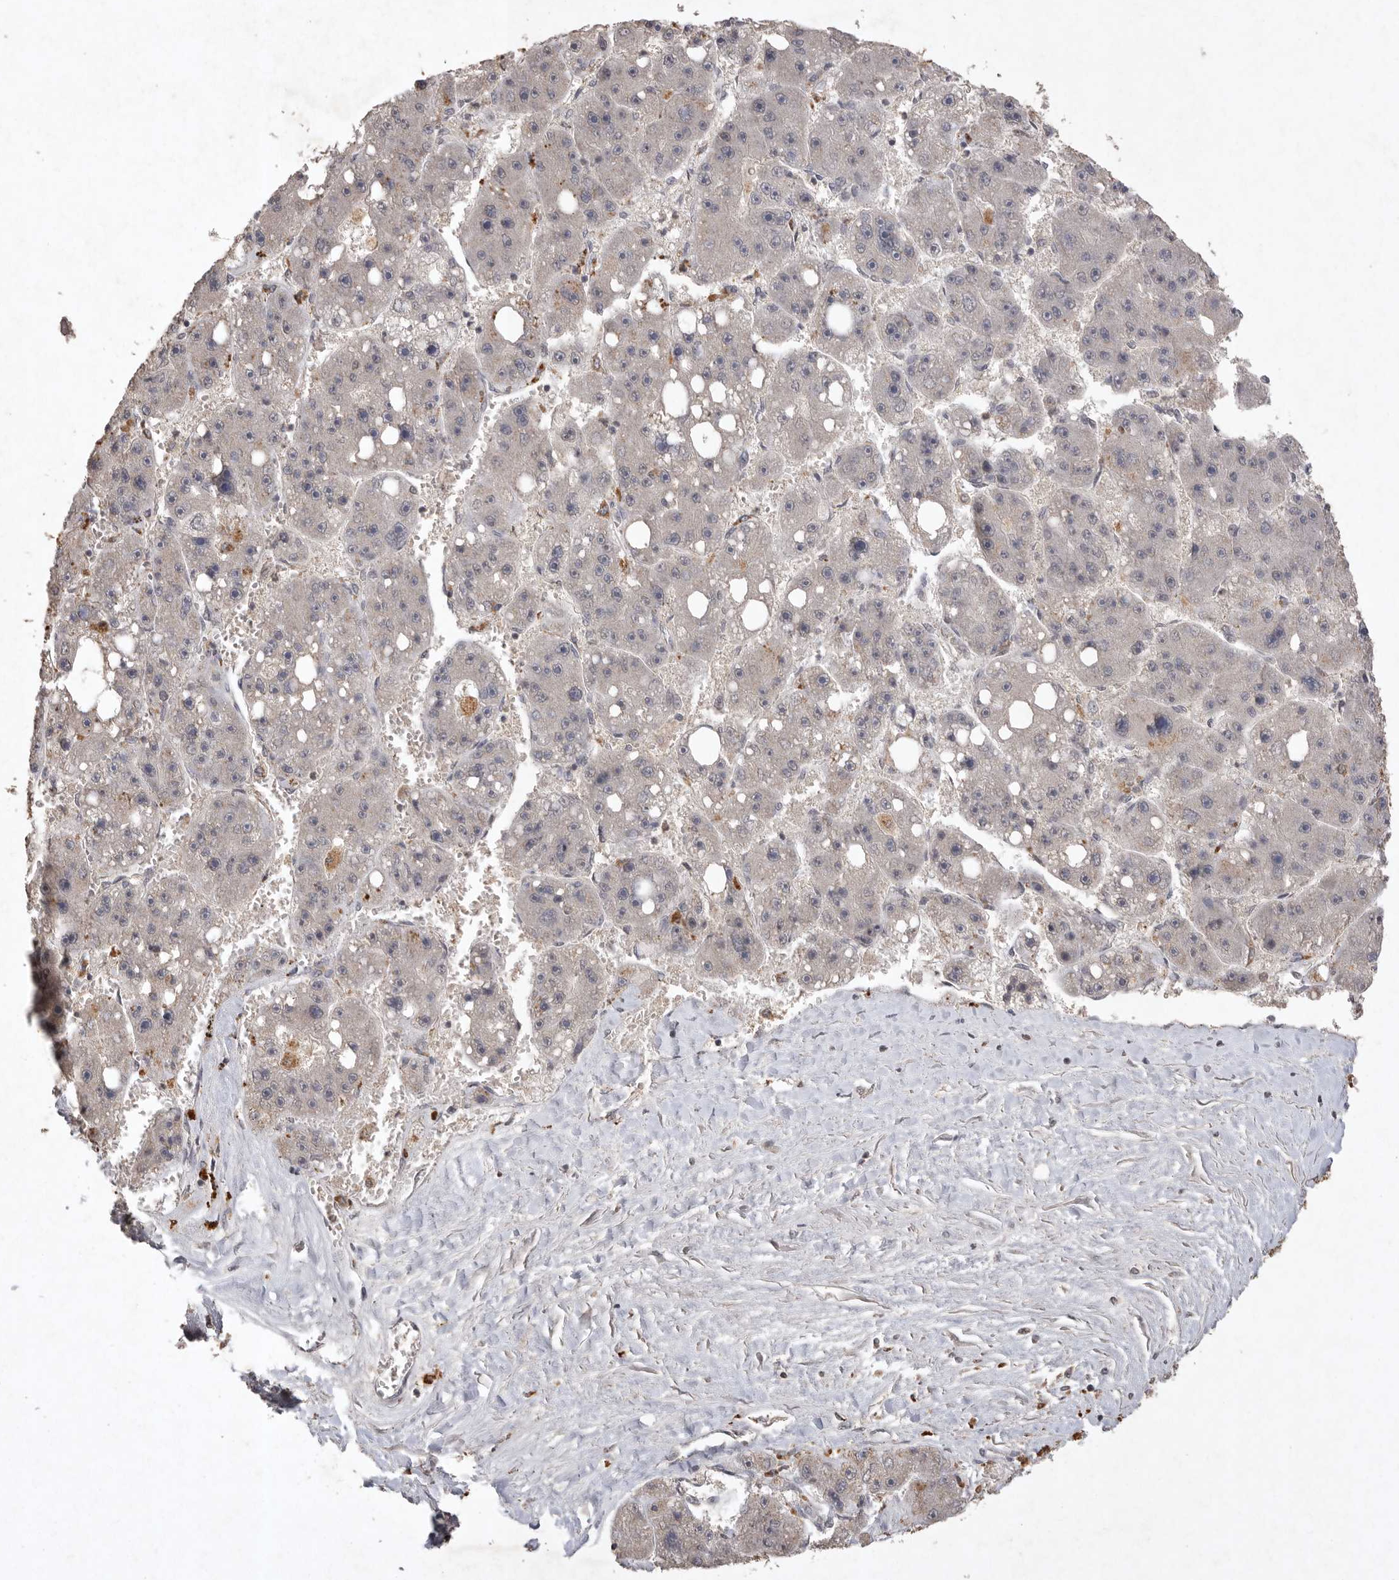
{"staining": {"intensity": "negative", "quantity": "none", "location": "none"}, "tissue": "liver cancer", "cell_type": "Tumor cells", "image_type": "cancer", "snomed": [{"axis": "morphology", "description": "Carcinoma, Hepatocellular, NOS"}, {"axis": "topography", "description": "Liver"}], "caption": "Immunohistochemistry (IHC) histopathology image of neoplastic tissue: human liver cancer stained with DAB displays no significant protein expression in tumor cells.", "gene": "APLNR", "patient": {"sex": "female", "age": 61}}